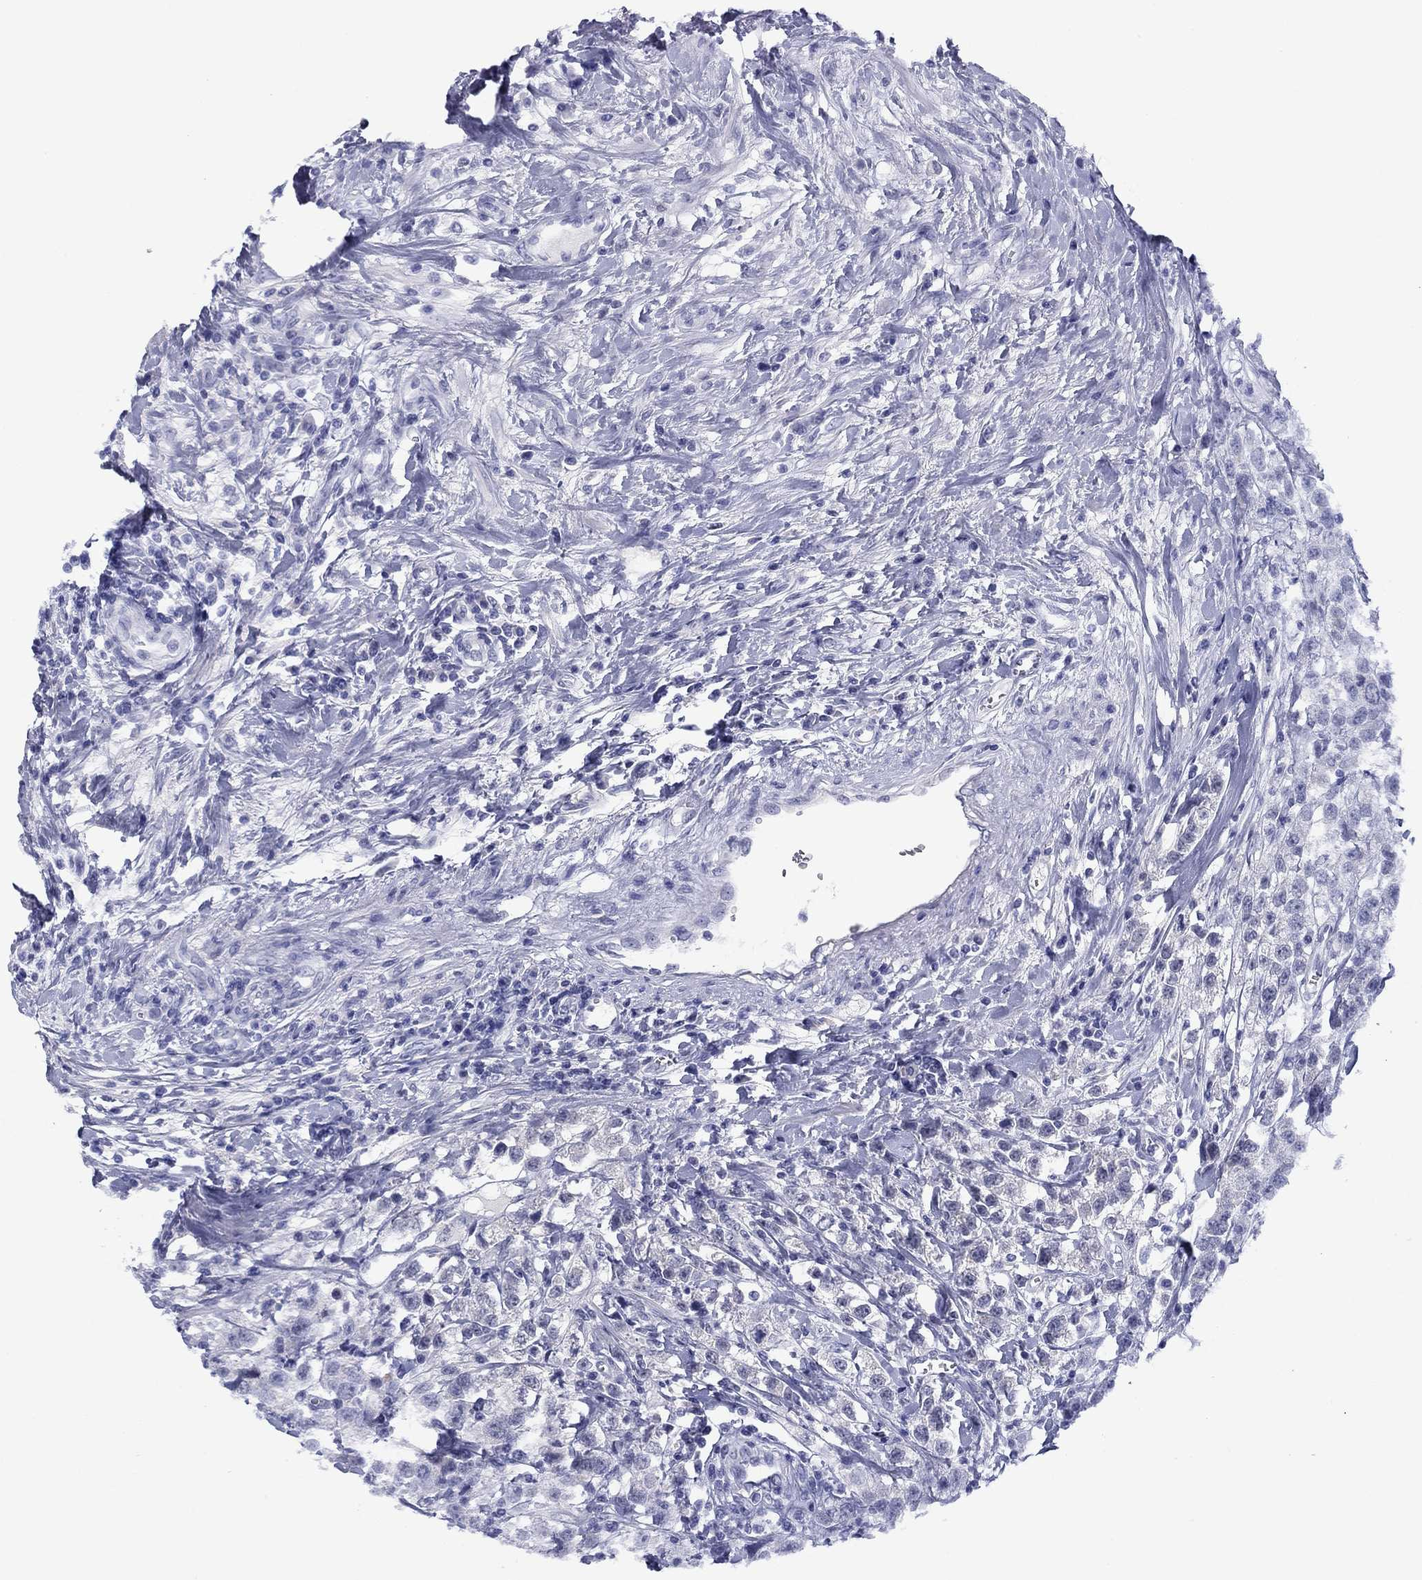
{"staining": {"intensity": "negative", "quantity": "none", "location": "none"}, "tissue": "testis cancer", "cell_type": "Tumor cells", "image_type": "cancer", "snomed": [{"axis": "morphology", "description": "Seminoma, NOS"}, {"axis": "topography", "description": "Testis"}], "caption": "A high-resolution photomicrograph shows IHC staining of testis seminoma, which shows no significant staining in tumor cells.", "gene": "TCFL5", "patient": {"sex": "male", "age": 59}}